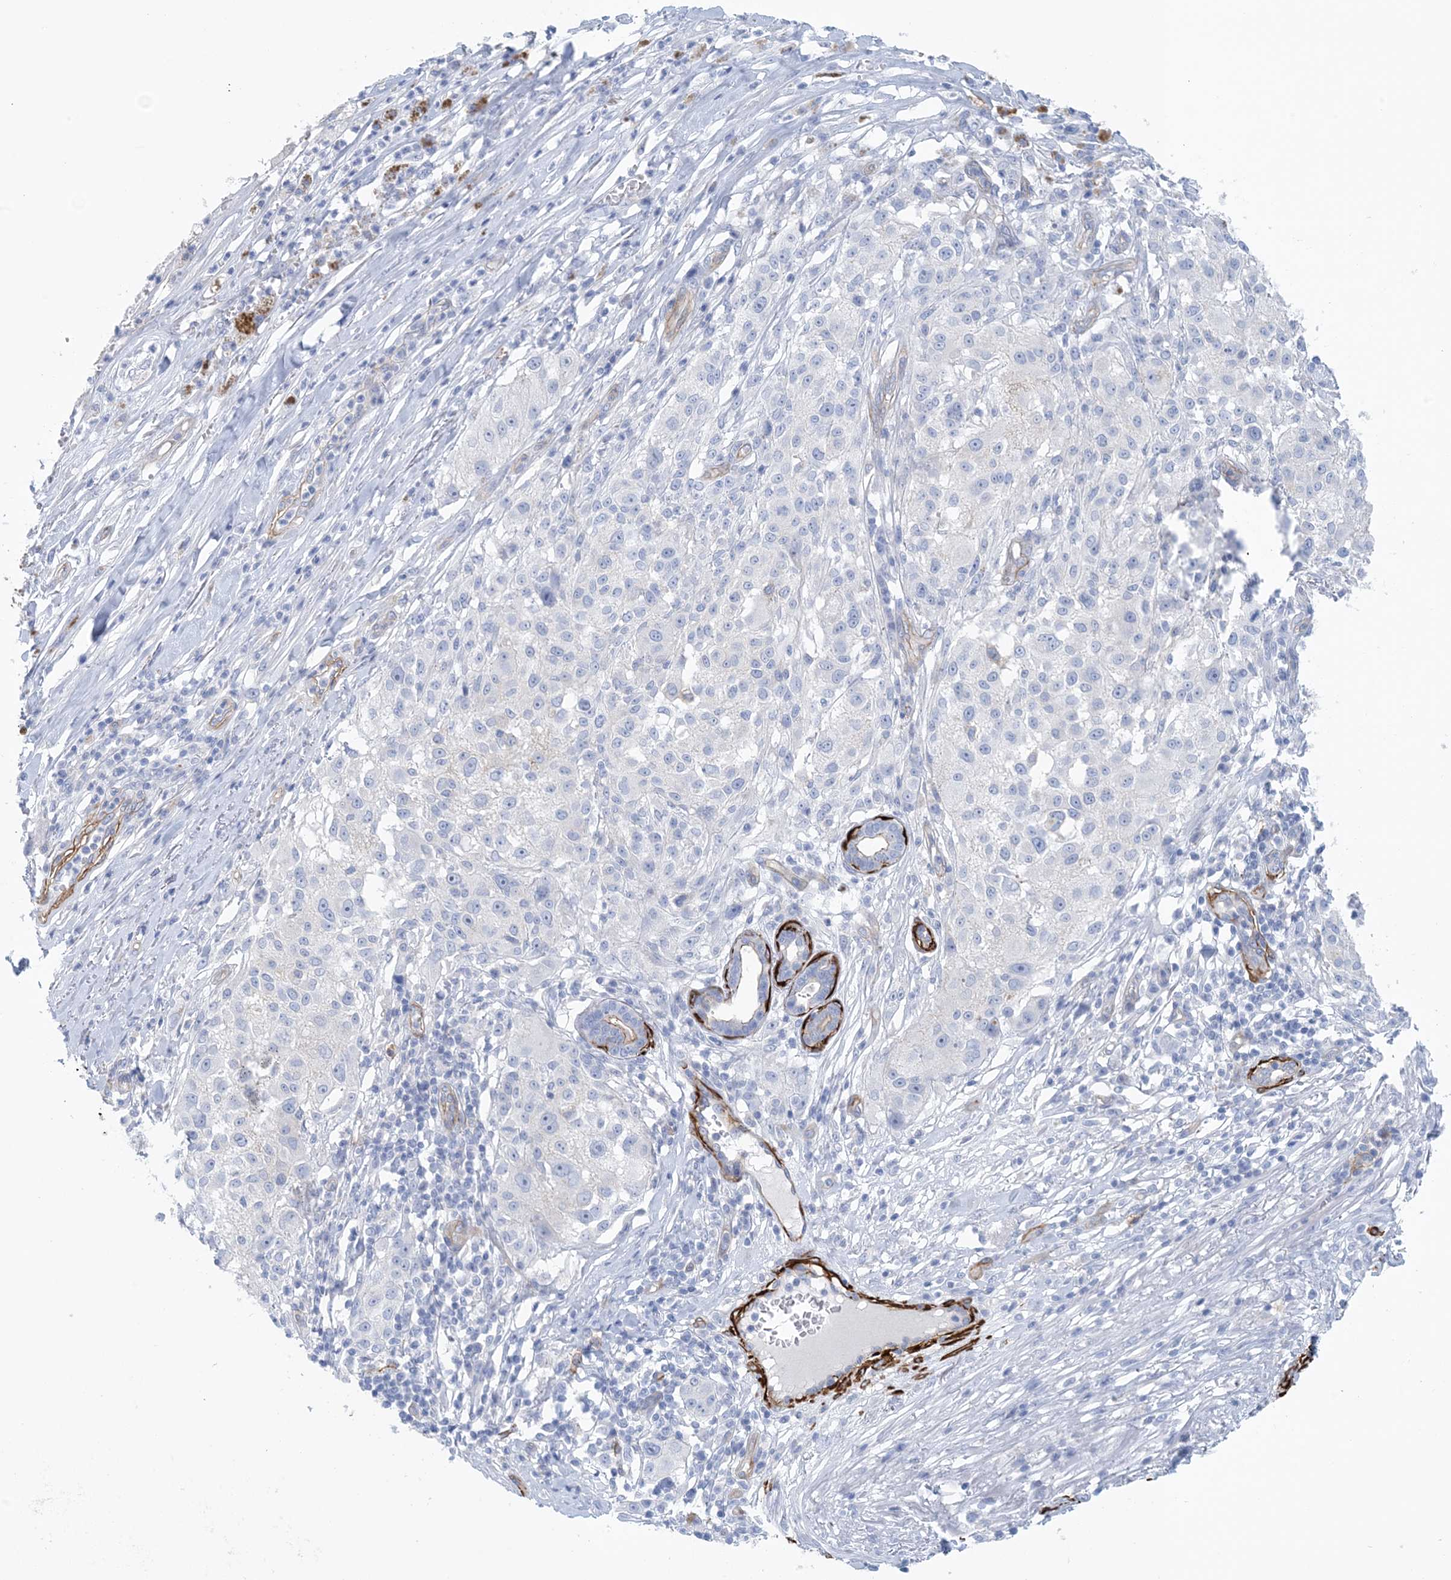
{"staining": {"intensity": "negative", "quantity": "none", "location": "none"}, "tissue": "melanoma", "cell_type": "Tumor cells", "image_type": "cancer", "snomed": [{"axis": "morphology", "description": "Necrosis, NOS"}, {"axis": "morphology", "description": "Malignant melanoma, NOS"}, {"axis": "topography", "description": "Skin"}], "caption": "An image of human malignant melanoma is negative for staining in tumor cells.", "gene": "SHANK1", "patient": {"sex": "female", "age": 87}}